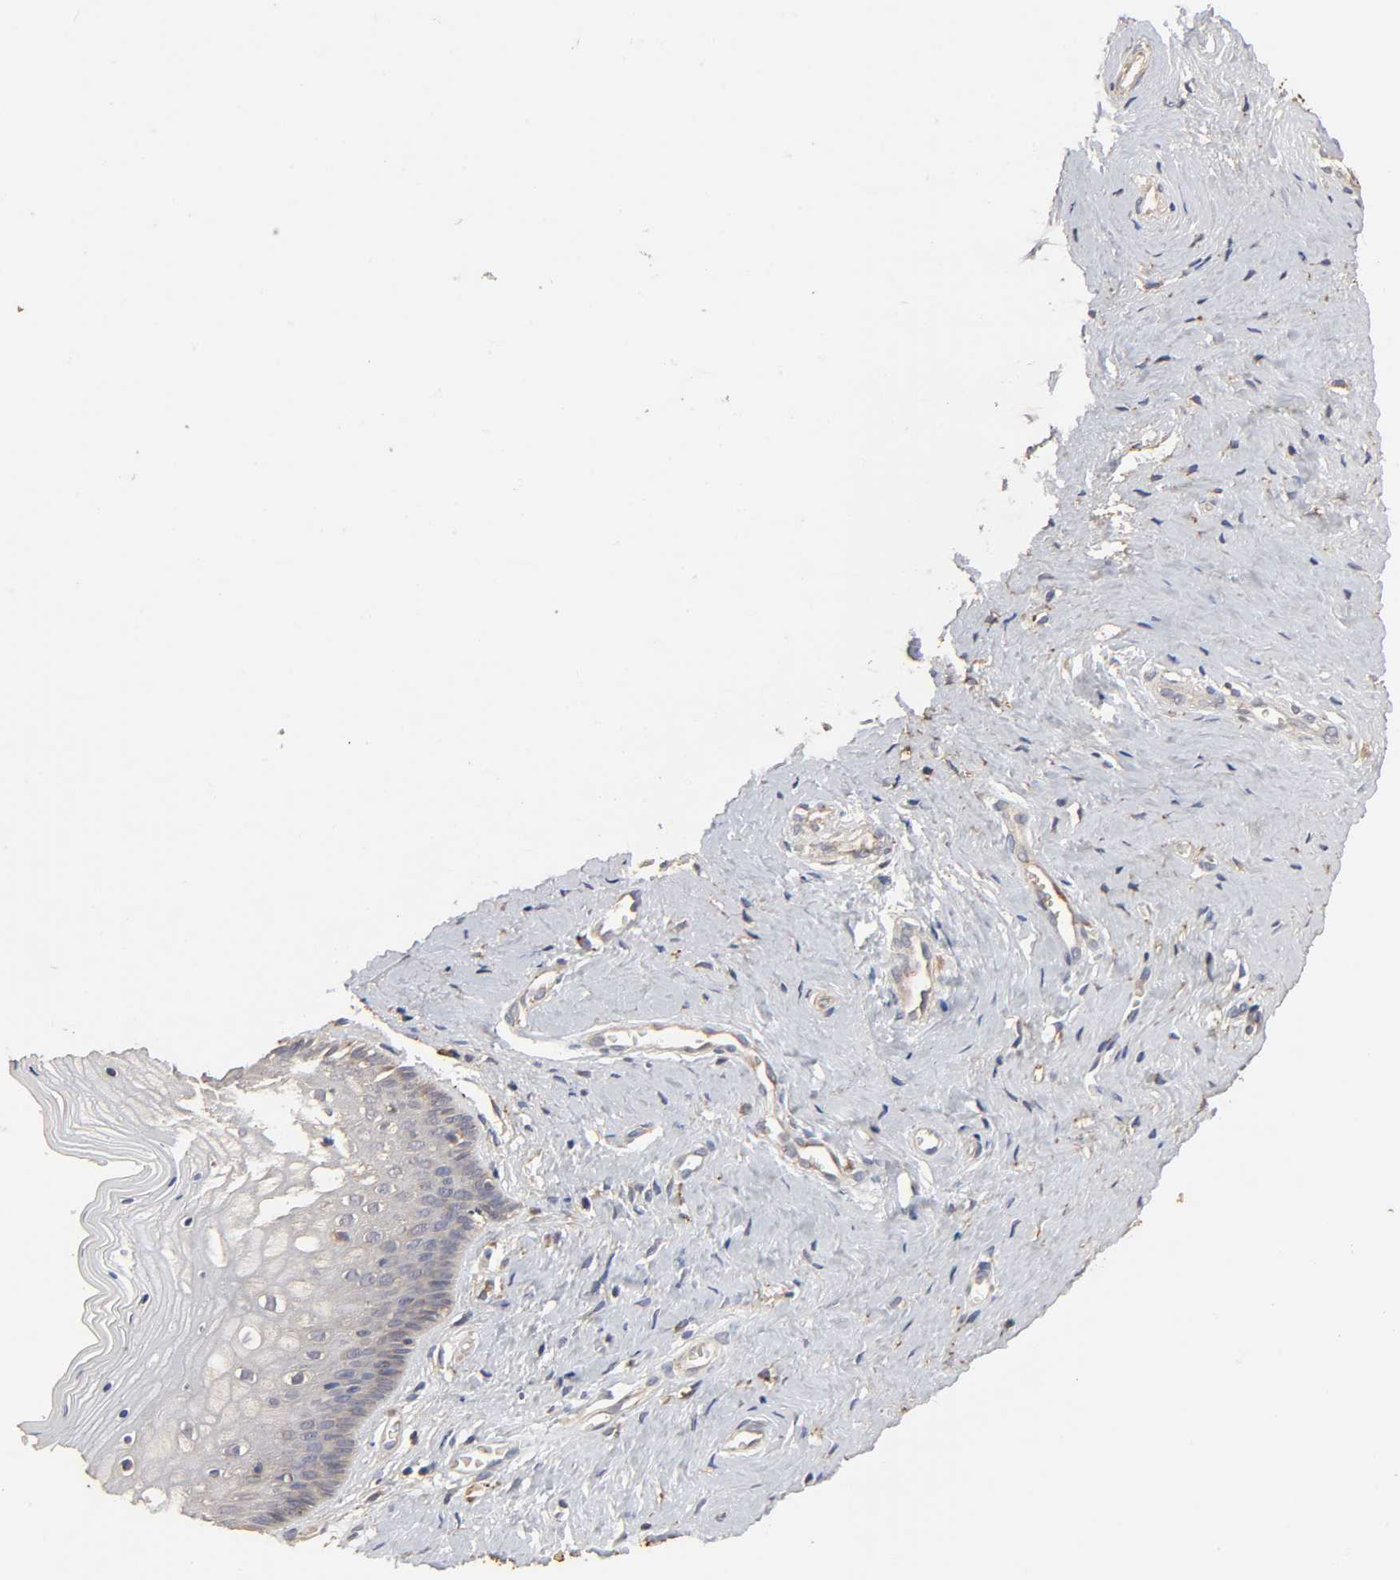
{"staining": {"intensity": "weak", "quantity": "<25%", "location": "cytoplasmic/membranous"}, "tissue": "vagina", "cell_type": "Squamous epithelial cells", "image_type": "normal", "snomed": [{"axis": "morphology", "description": "Normal tissue, NOS"}, {"axis": "topography", "description": "Vagina"}], "caption": "Immunohistochemical staining of unremarkable vagina reveals no significant positivity in squamous epithelial cells.", "gene": "EIF4G2", "patient": {"sex": "female", "age": 46}}